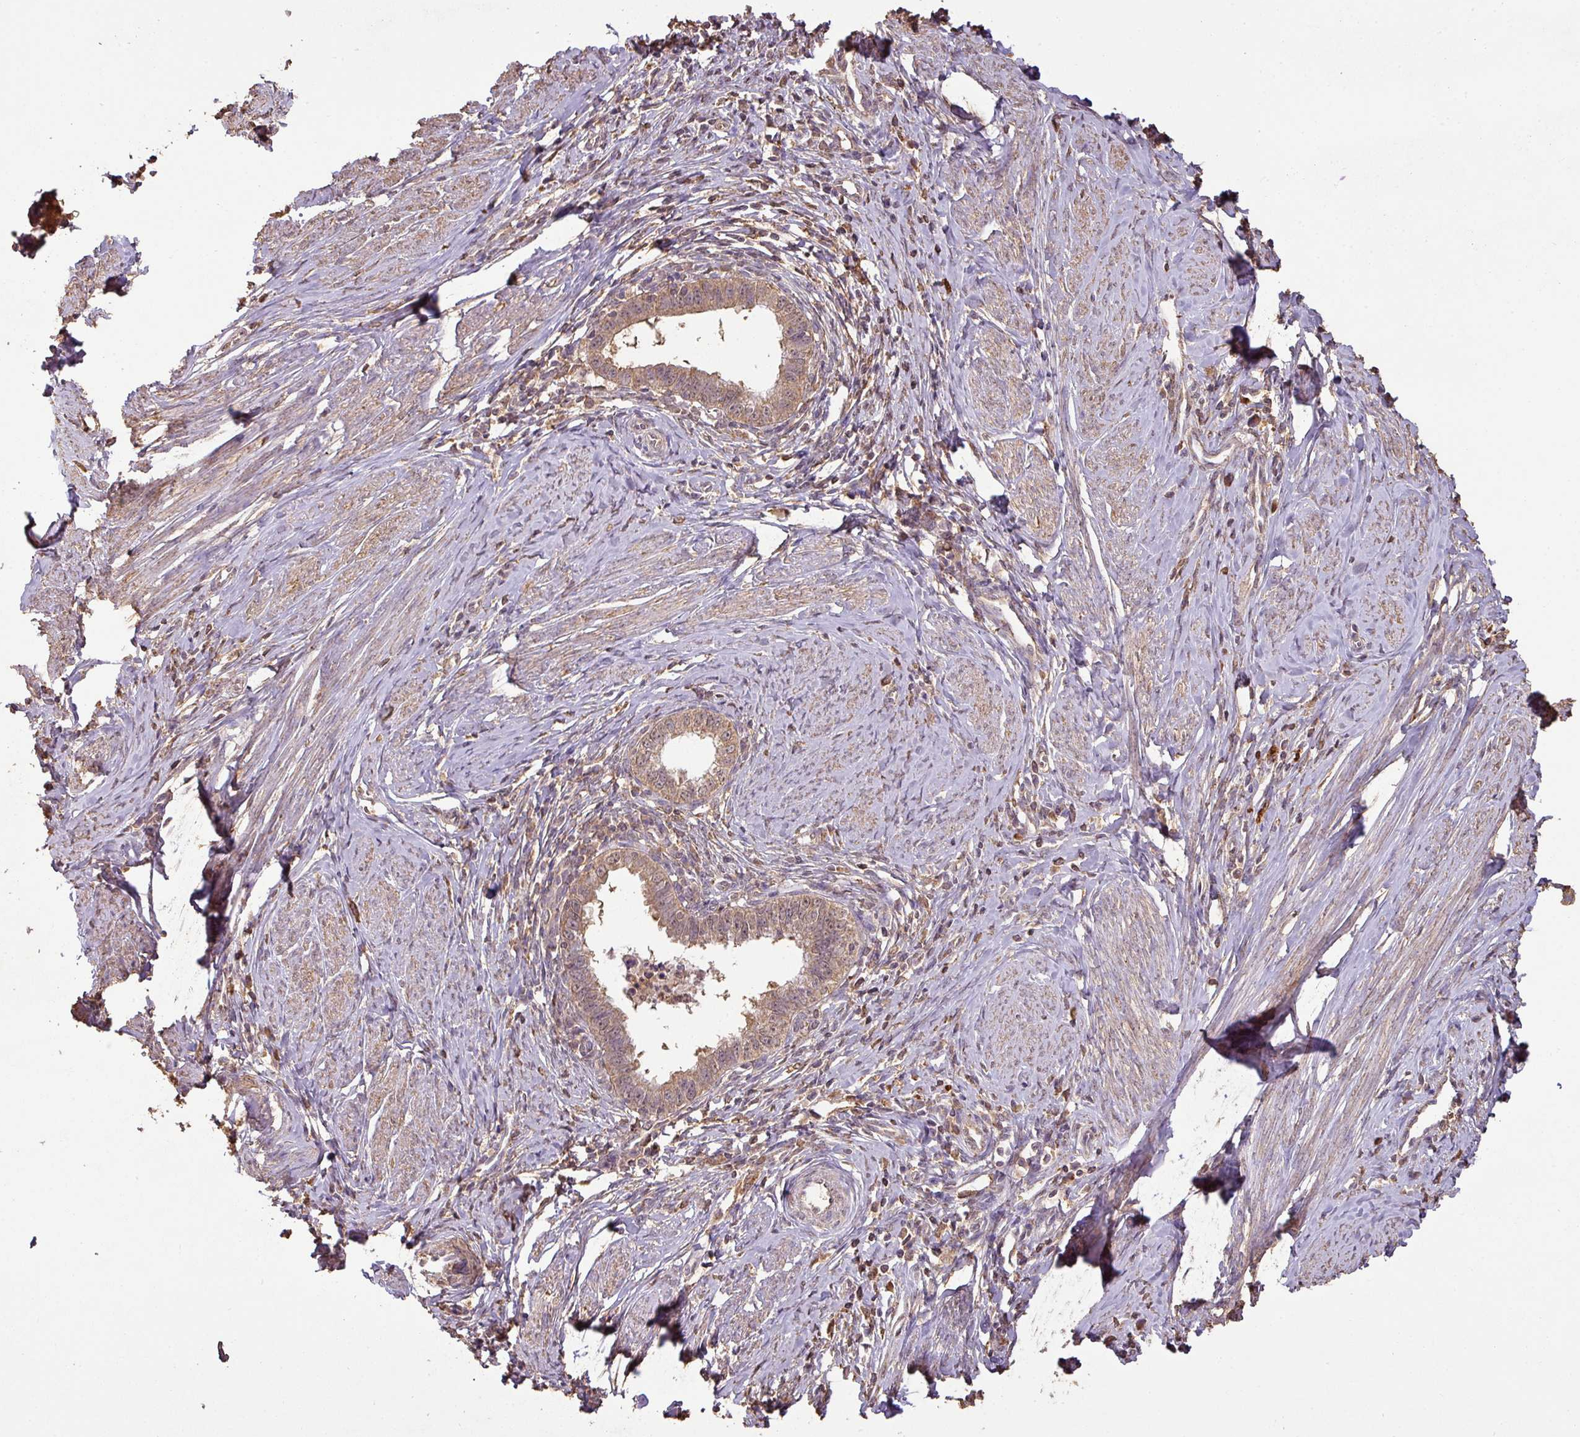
{"staining": {"intensity": "moderate", "quantity": ">75%", "location": "cytoplasmic/membranous"}, "tissue": "cervical cancer", "cell_type": "Tumor cells", "image_type": "cancer", "snomed": [{"axis": "morphology", "description": "Adenocarcinoma, NOS"}, {"axis": "topography", "description": "Cervix"}], "caption": "Protein expression analysis of cervical adenocarcinoma reveals moderate cytoplasmic/membranous expression in about >75% of tumor cells.", "gene": "ATAT1", "patient": {"sex": "female", "age": 36}}